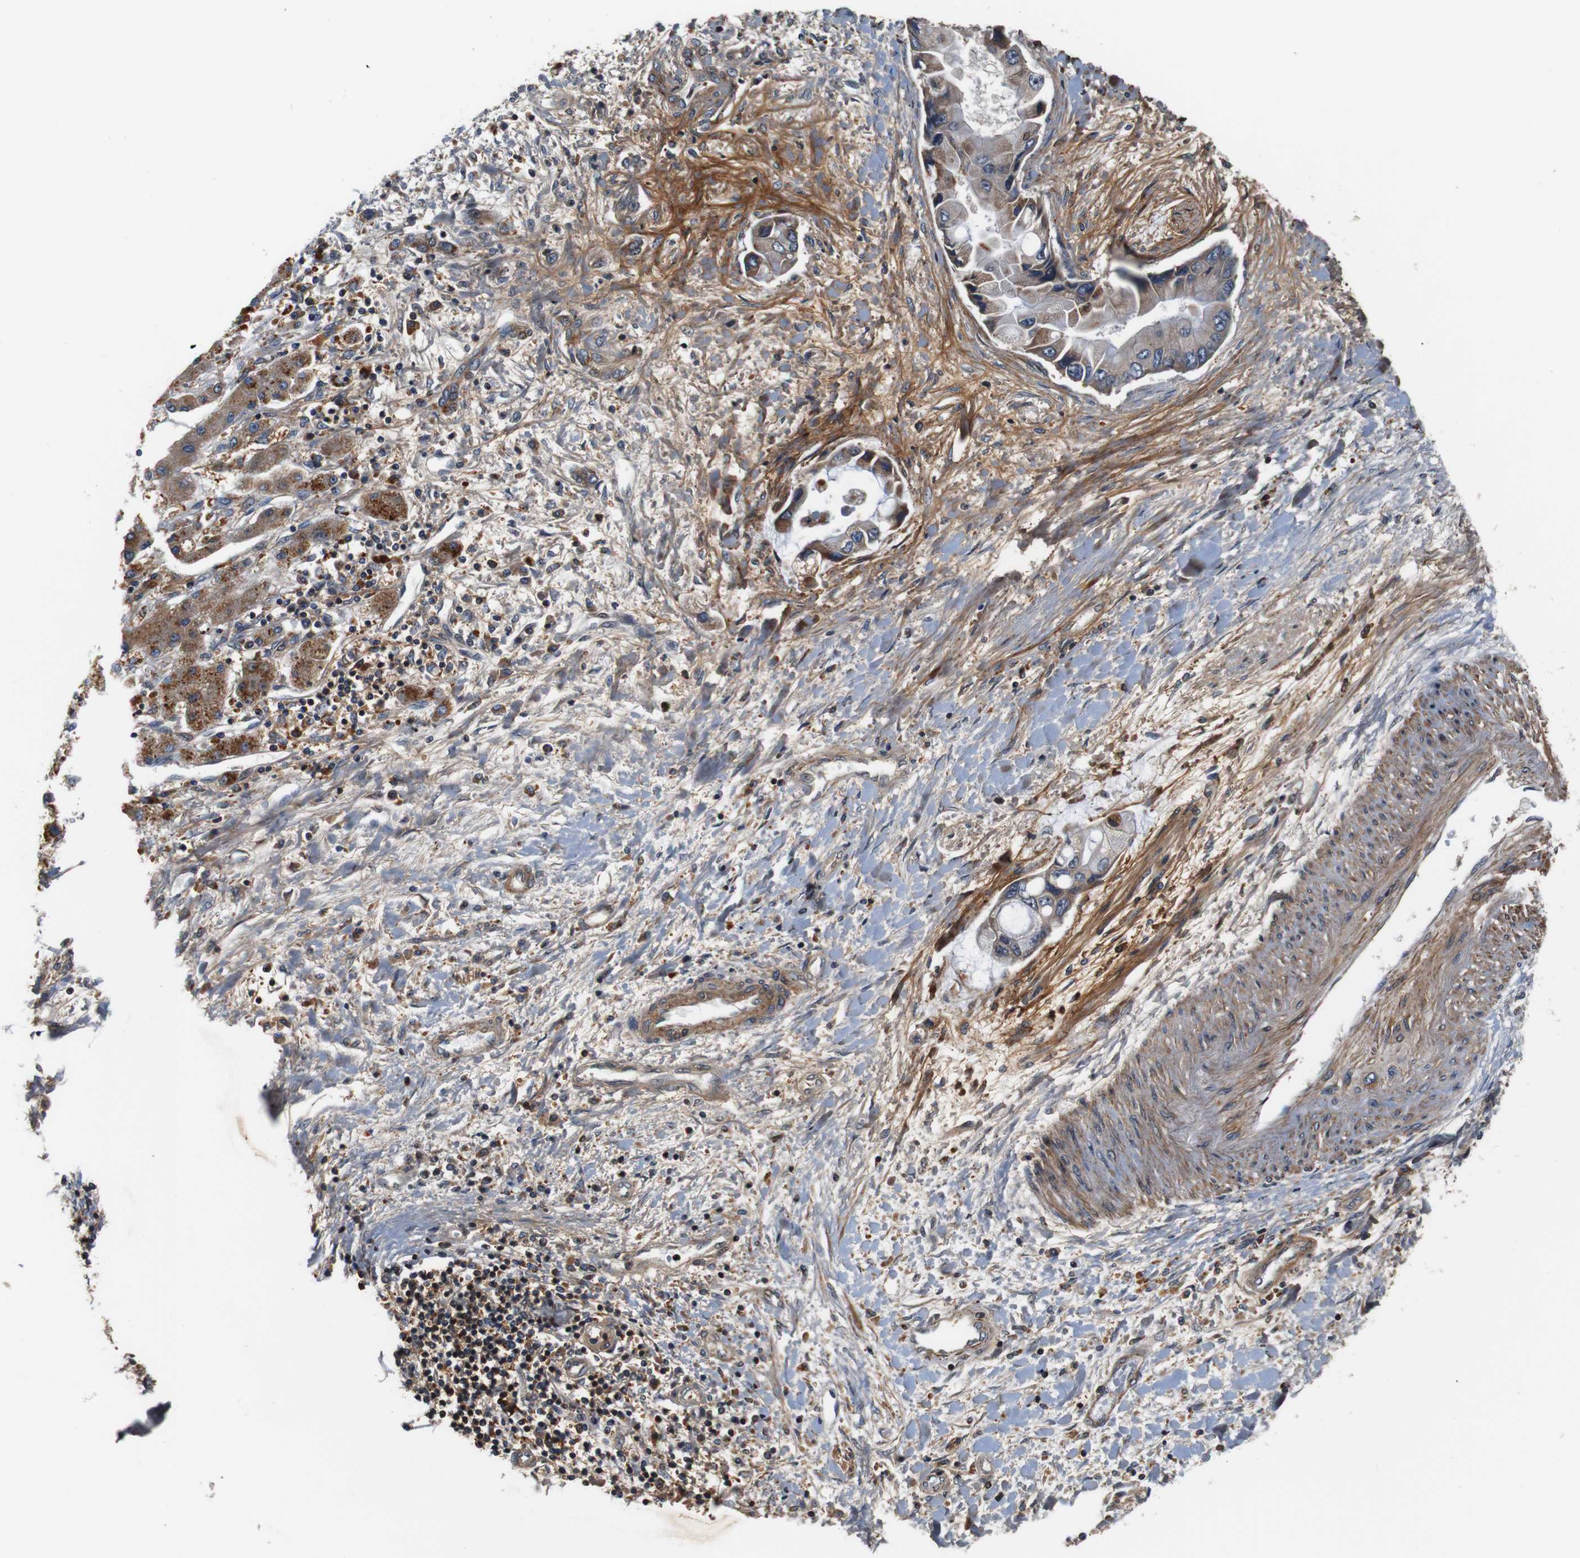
{"staining": {"intensity": "weak", "quantity": "25%-75%", "location": "cytoplasmic/membranous"}, "tissue": "liver cancer", "cell_type": "Tumor cells", "image_type": "cancer", "snomed": [{"axis": "morphology", "description": "Cholangiocarcinoma"}, {"axis": "topography", "description": "Liver"}], "caption": "Human cholangiocarcinoma (liver) stained with a protein marker reveals weak staining in tumor cells.", "gene": "LRP4", "patient": {"sex": "male", "age": 50}}